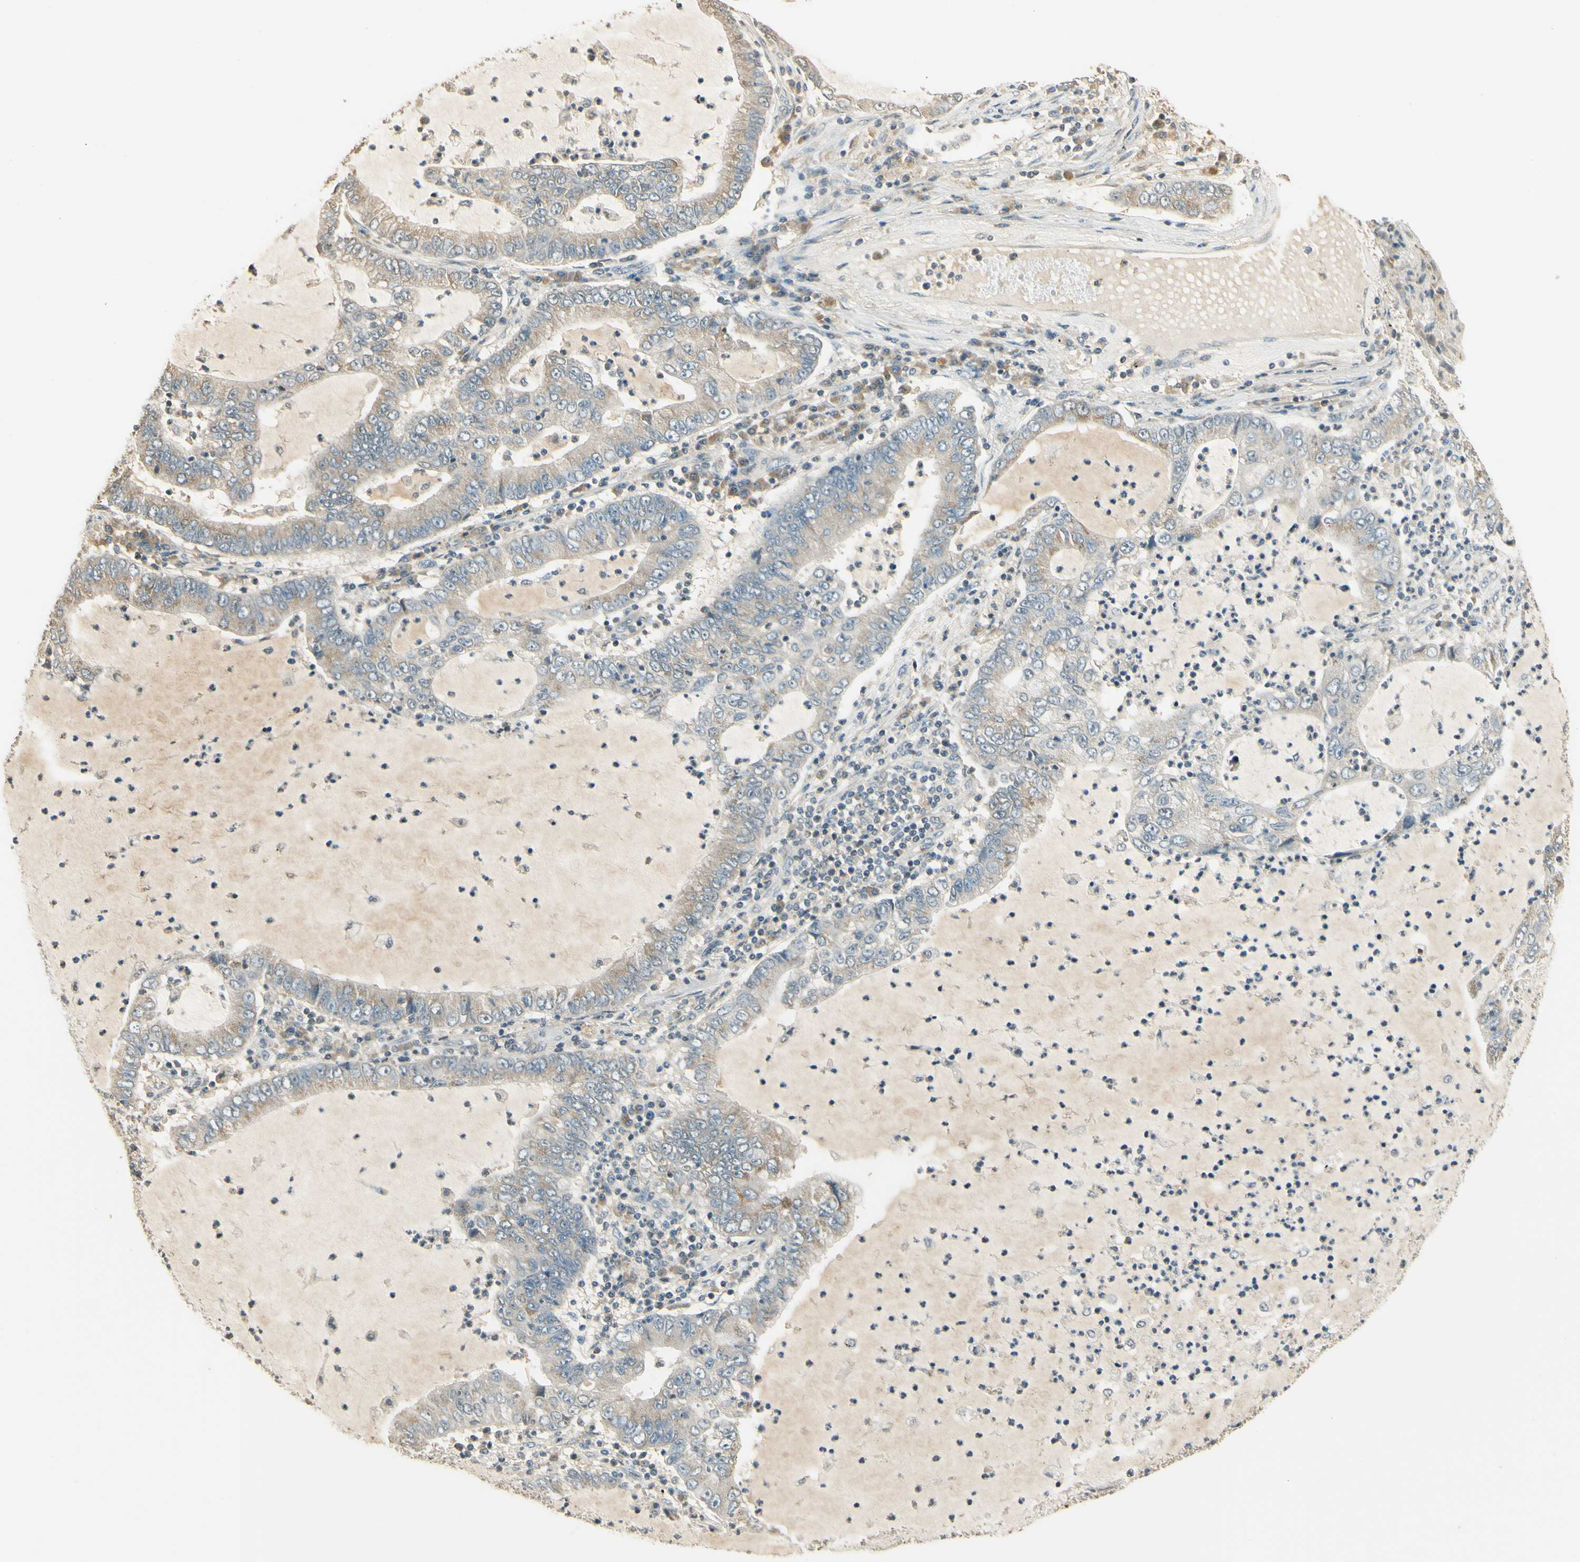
{"staining": {"intensity": "weak", "quantity": "25%-75%", "location": "cytoplasmic/membranous"}, "tissue": "lung cancer", "cell_type": "Tumor cells", "image_type": "cancer", "snomed": [{"axis": "morphology", "description": "Adenocarcinoma, NOS"}, {"axis": "topography", "description": "Lung"}], "caption": "Protein staining reveals weak cytoplasmic/membranous staining in about 25%-75% of tumor cells in adenocarcinoma (lung).", "gene": "UXS1", "patient": {"sex": "female", "age": 51}}